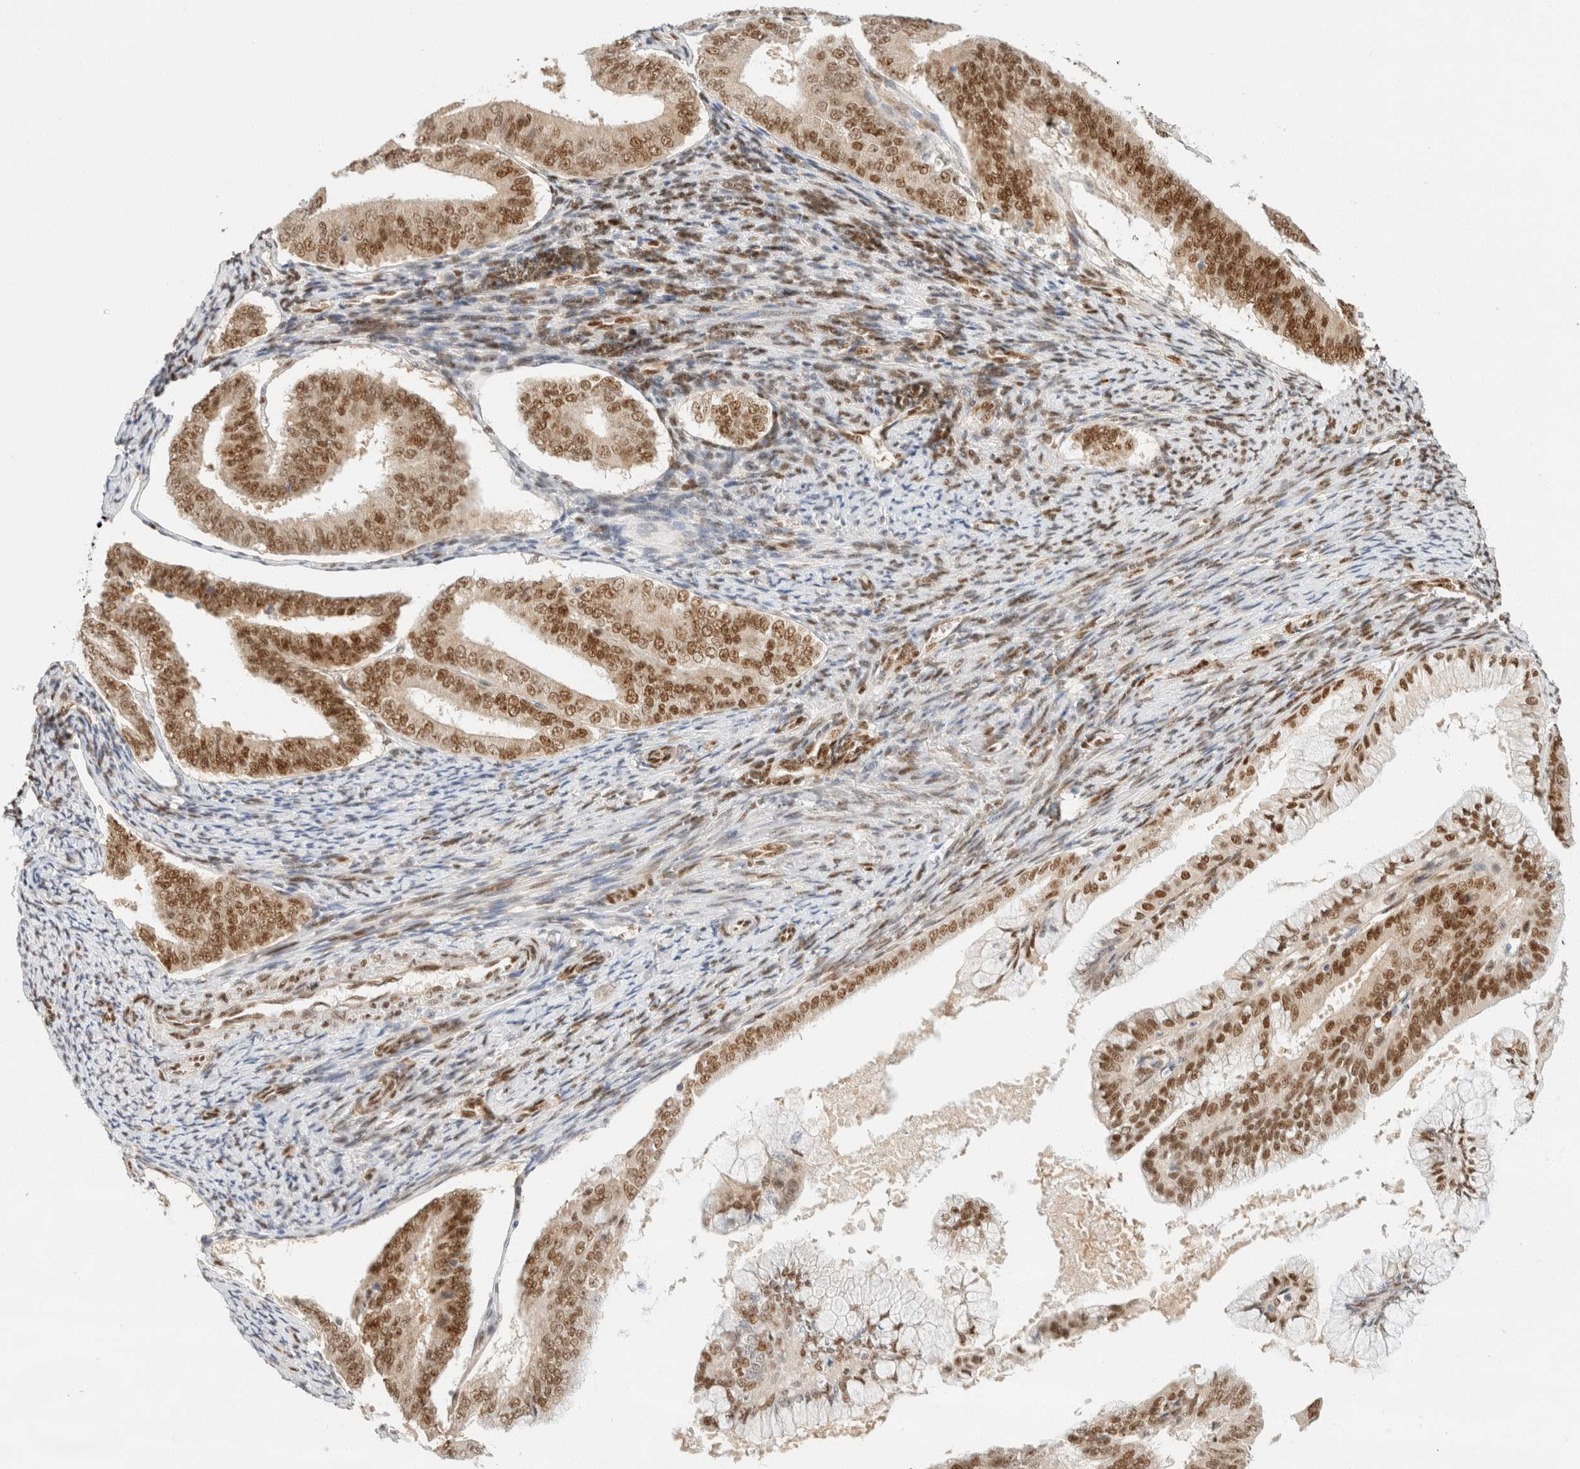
{"staining": {"intensity": "moderate", "quantity": ">75%", "location": "nuclear"}, "tissue": "endometrial cancer", "cell_type": "Tumor cells", "image_type": "cancer", "snomed": [{"axis": "morphology", "description": "Adenocarcinoma, NOS"}, {"axis": "topography", "description": "Endometrium"}], "caption": "This is an image of immunohistochemistry staining of endometrial cancer, which shows moderate positivity in the nuclear of tumor cells.", "gene": "ZNF768", "patient": {"sex": "female", "age": 63}}